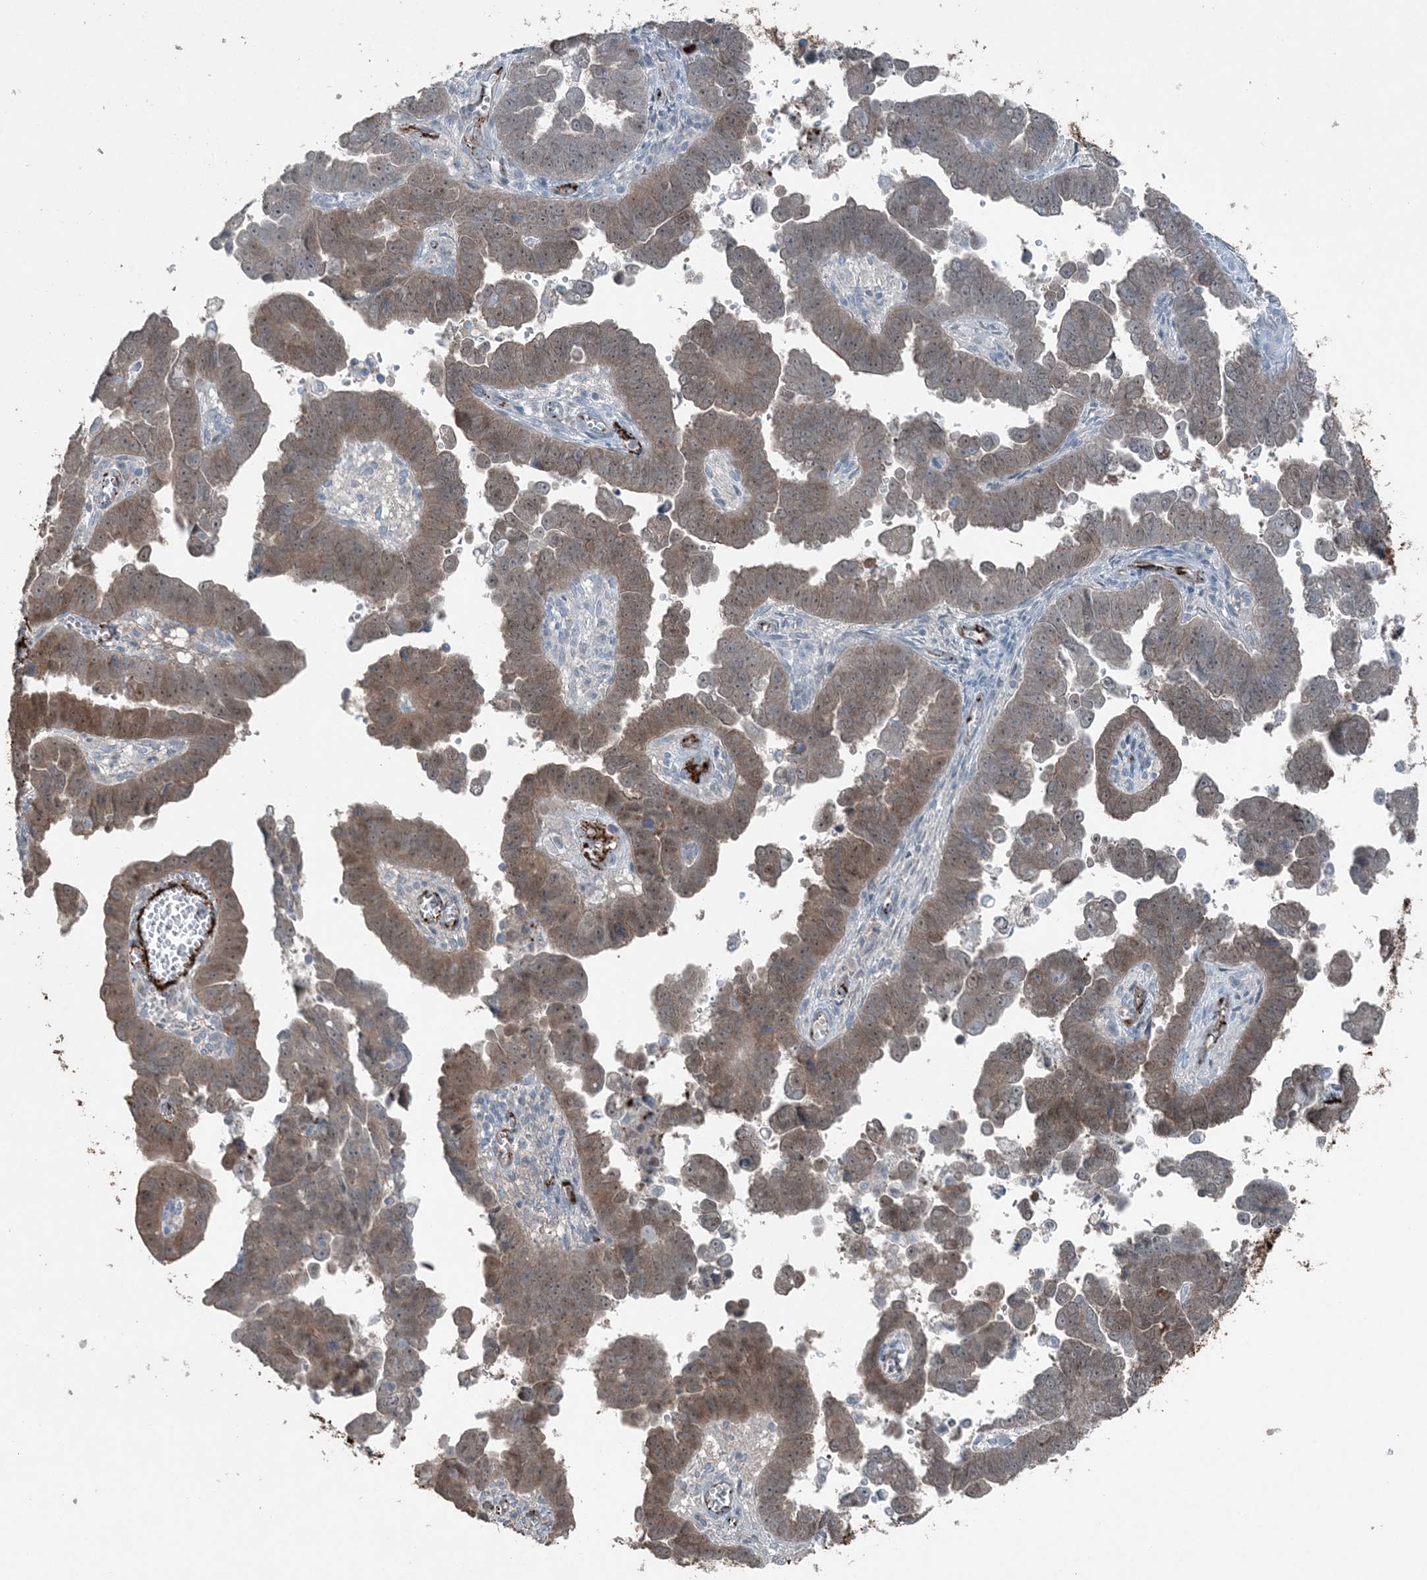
{"staining": {"intensity": "moderate", "quantity": ">75%", "location": "cytoplasmic/membranous"}, "tissue": "endometrial cancer", "cell_type": "Tumor cells", "image_type": "cancer", "snomed": [{"axis": "morphology", "description": "Adenocarcinoma, NOS"}, {"axis": "topography", "description": "Endometrium"}], "caption": "A brown stain labels moderate cytoplasmic/membranous positivity of a protein in endometrial cancer (adenocarcinoma) tumor cells.", "gene": "ELOVL7", "patient": {"sex": "female", "age": 75}}